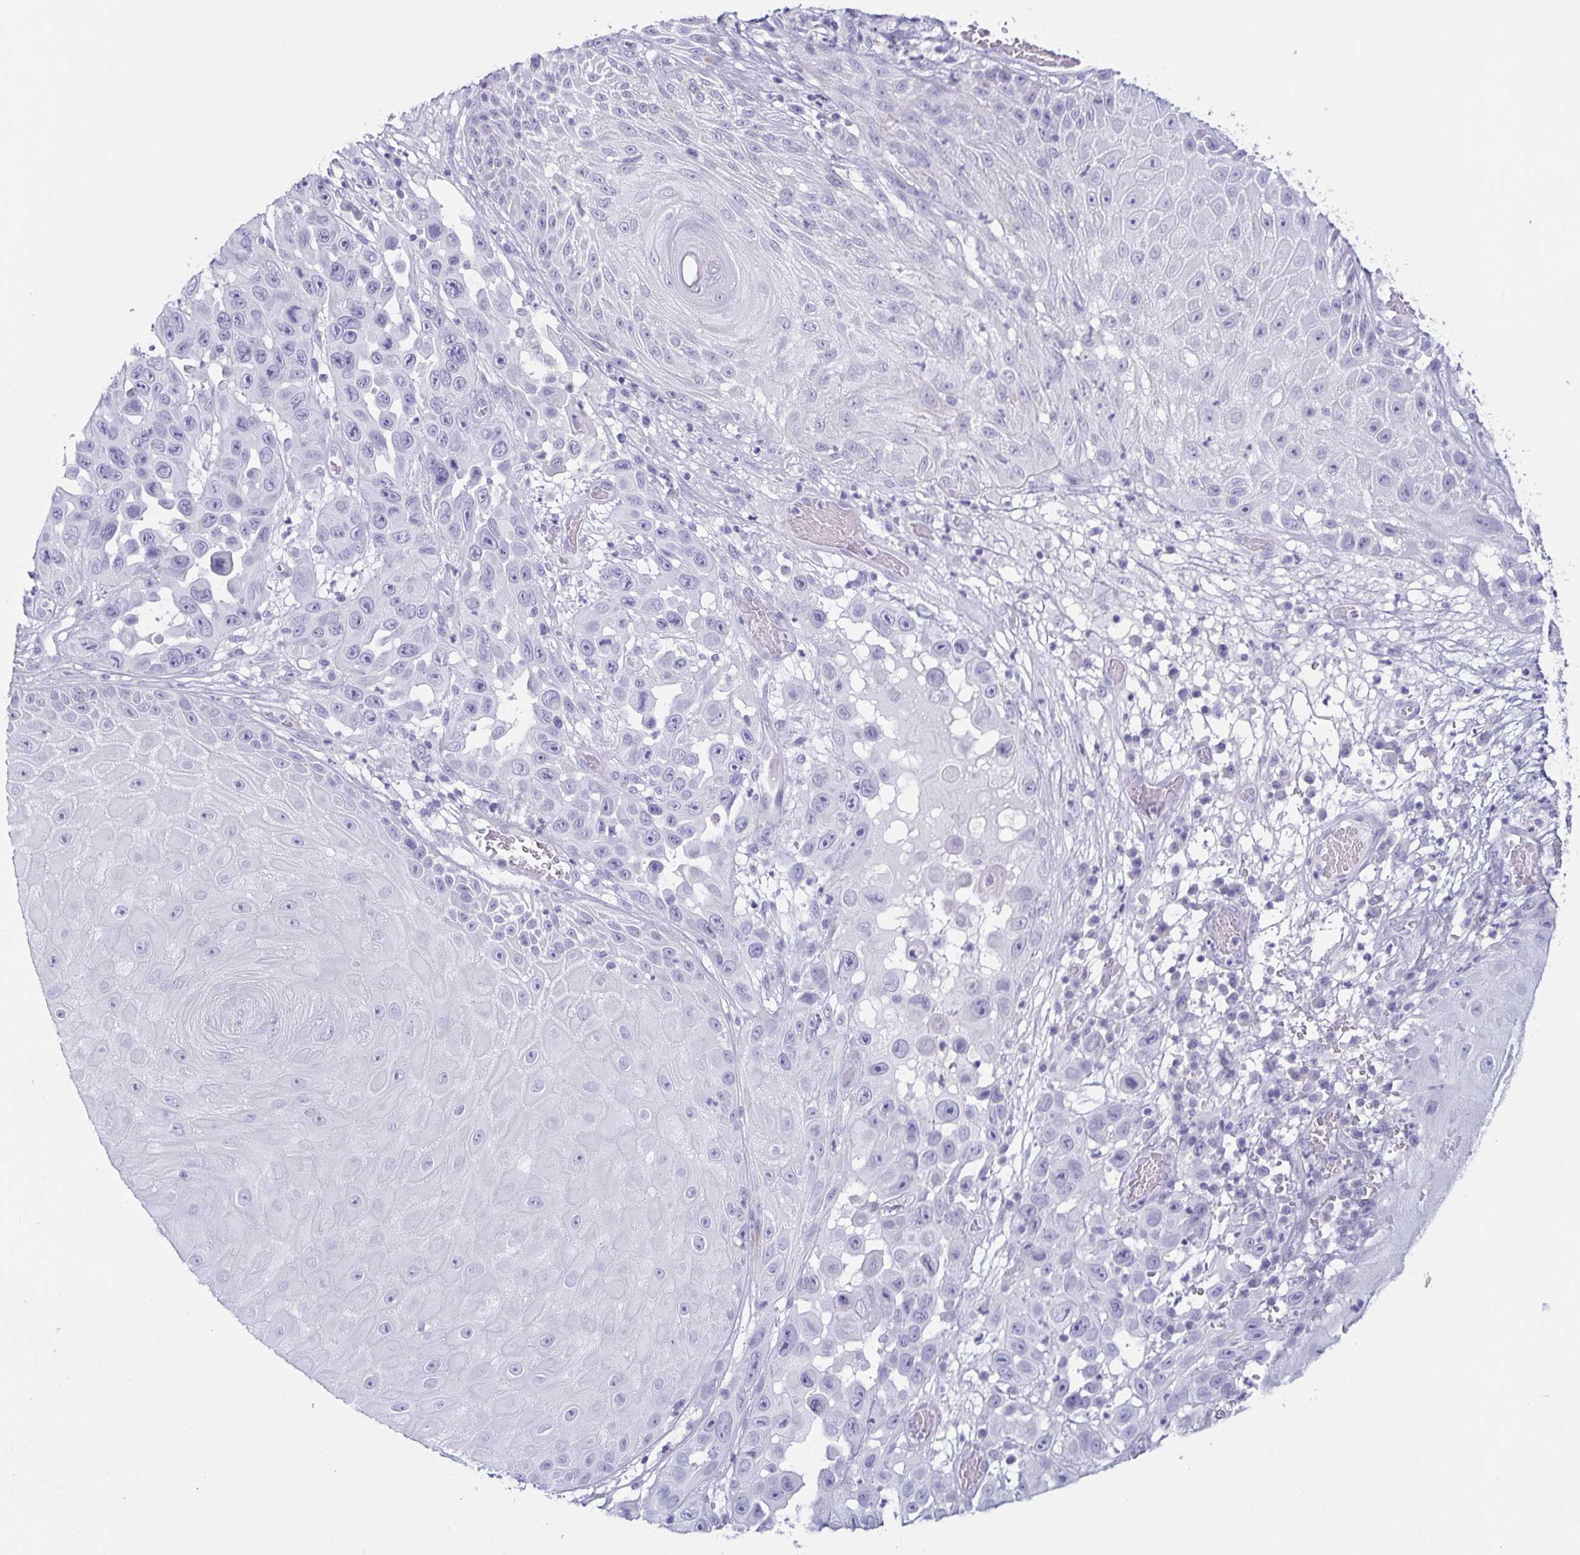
{"staining": {"intensity": "negative", "quantity": "none", "location": "none"}, "tissue": "skin cancer", "cell_type": "Tumor cells", "image_type": "cancer", "snomed": [{"axis": "morphology", "description": "Squamous cell carcinoma, NOS"}, {"axis": "topography", "description": "Skin"}], "caption": "IHC photomicrograph of squamous cell carcinoma (skin) stained for a protein (brown), which exhibits no staining in tumor cells. (Immunohistochemistry (ihc), brightfield microscopy, high magnification).", "gene": "PRR27", "patient": {"sex": "male", "age": 81}}